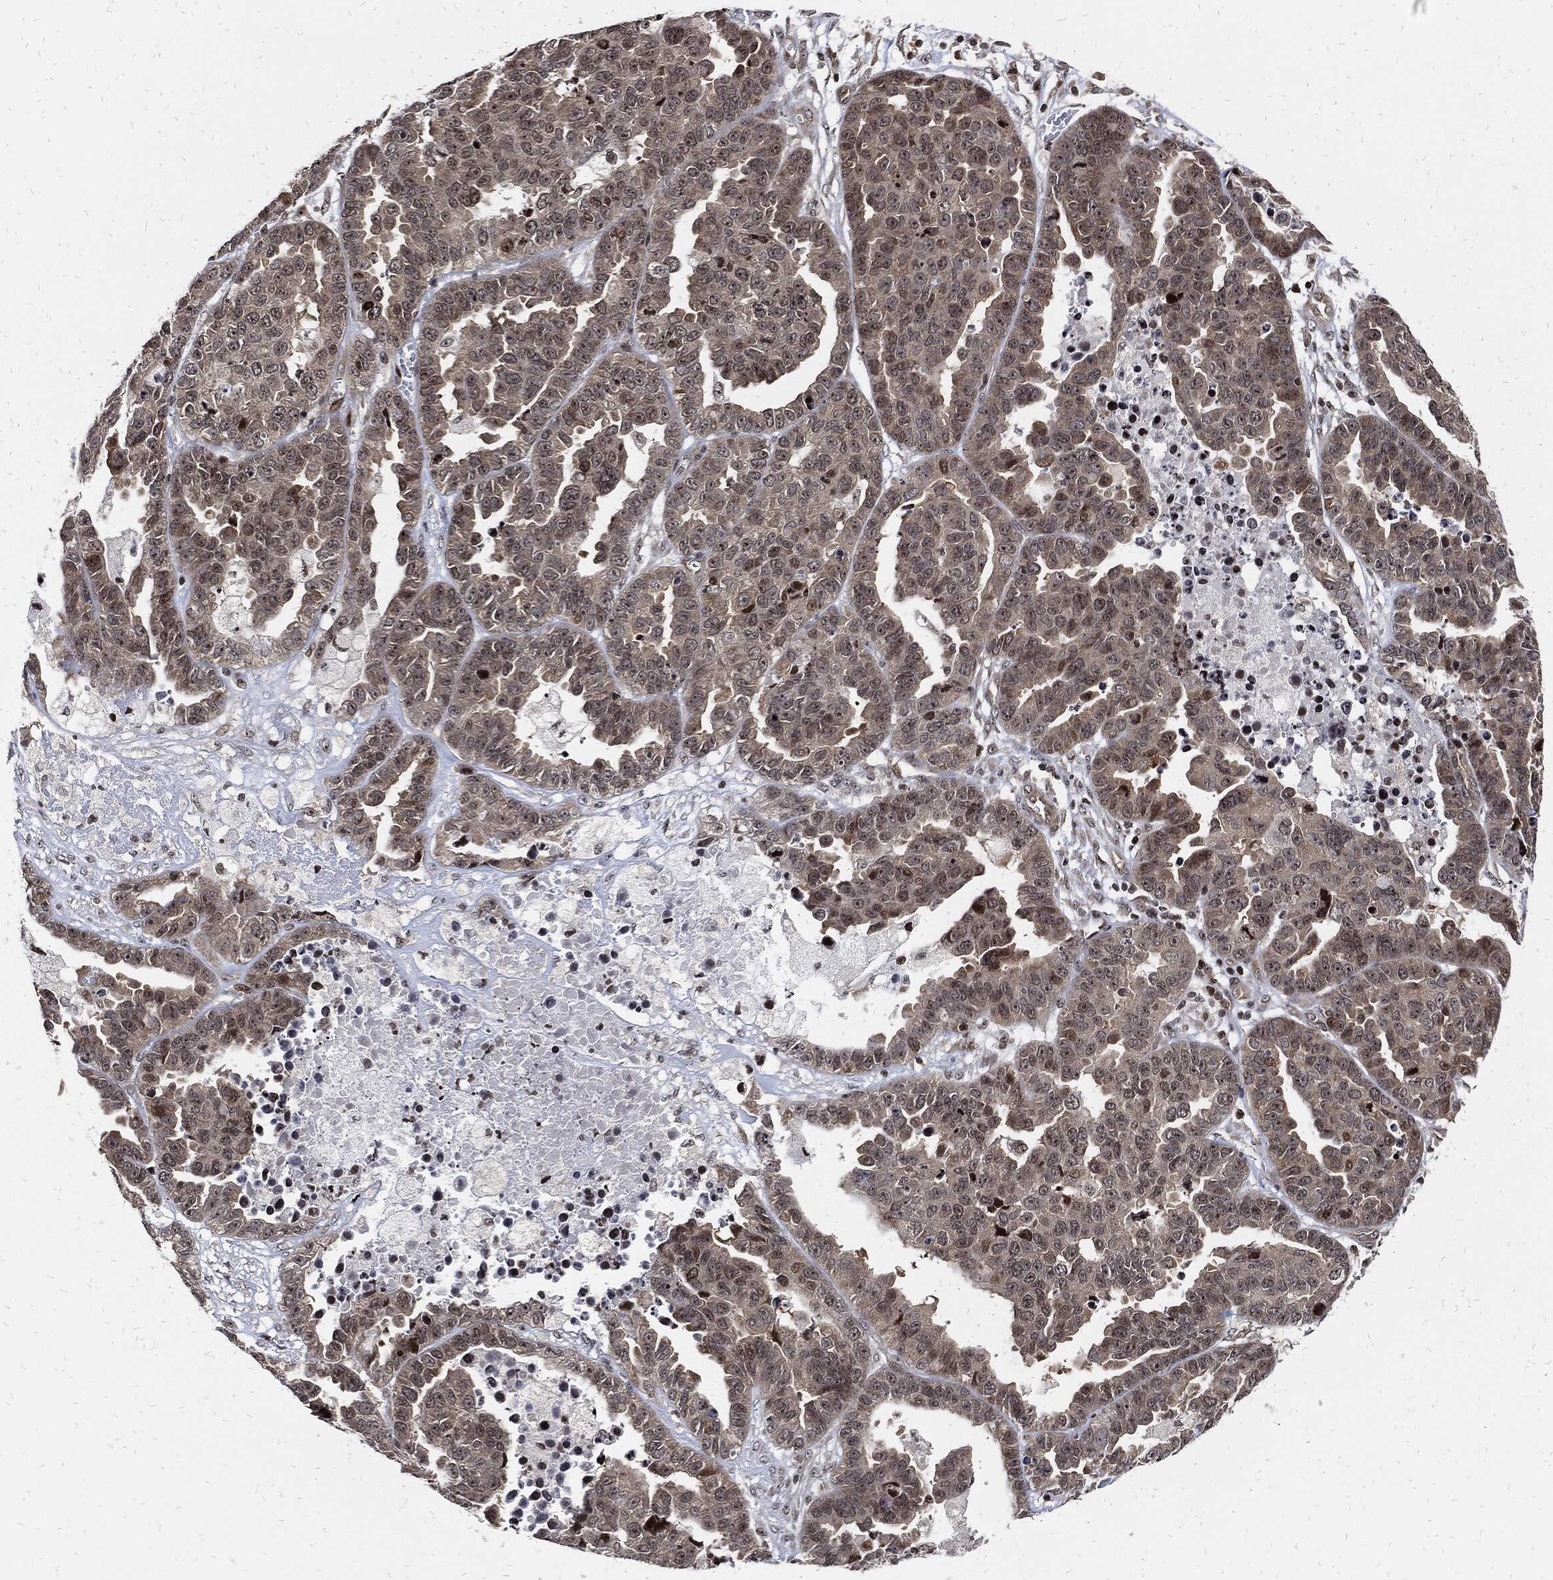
{"staining": {"intensity": "moderate", "quantity": "<25%", "location": "nuclear"}, "tissue": "ovarian cancer", "cell_type": "Tumor cells", "image_type": "cancer", "snomed": [{"axis": "morphology", "description": "Cystadenocarcinoma, serous, NOS"}, {"axis": "topography", "description": "Ovary"}], "caption": "Brown immunohistochemical staining in serous cystadenocarcinoma (ovarian) reveals moderate nuclear positivity in about <25% of tumor cells. Using DAB (brown) and hematoxylin (blue) stains, captured at high magnification using brightfield microscopy.", "gene": "ZNF775", "patient": {"sex": "female", "age": 87}}